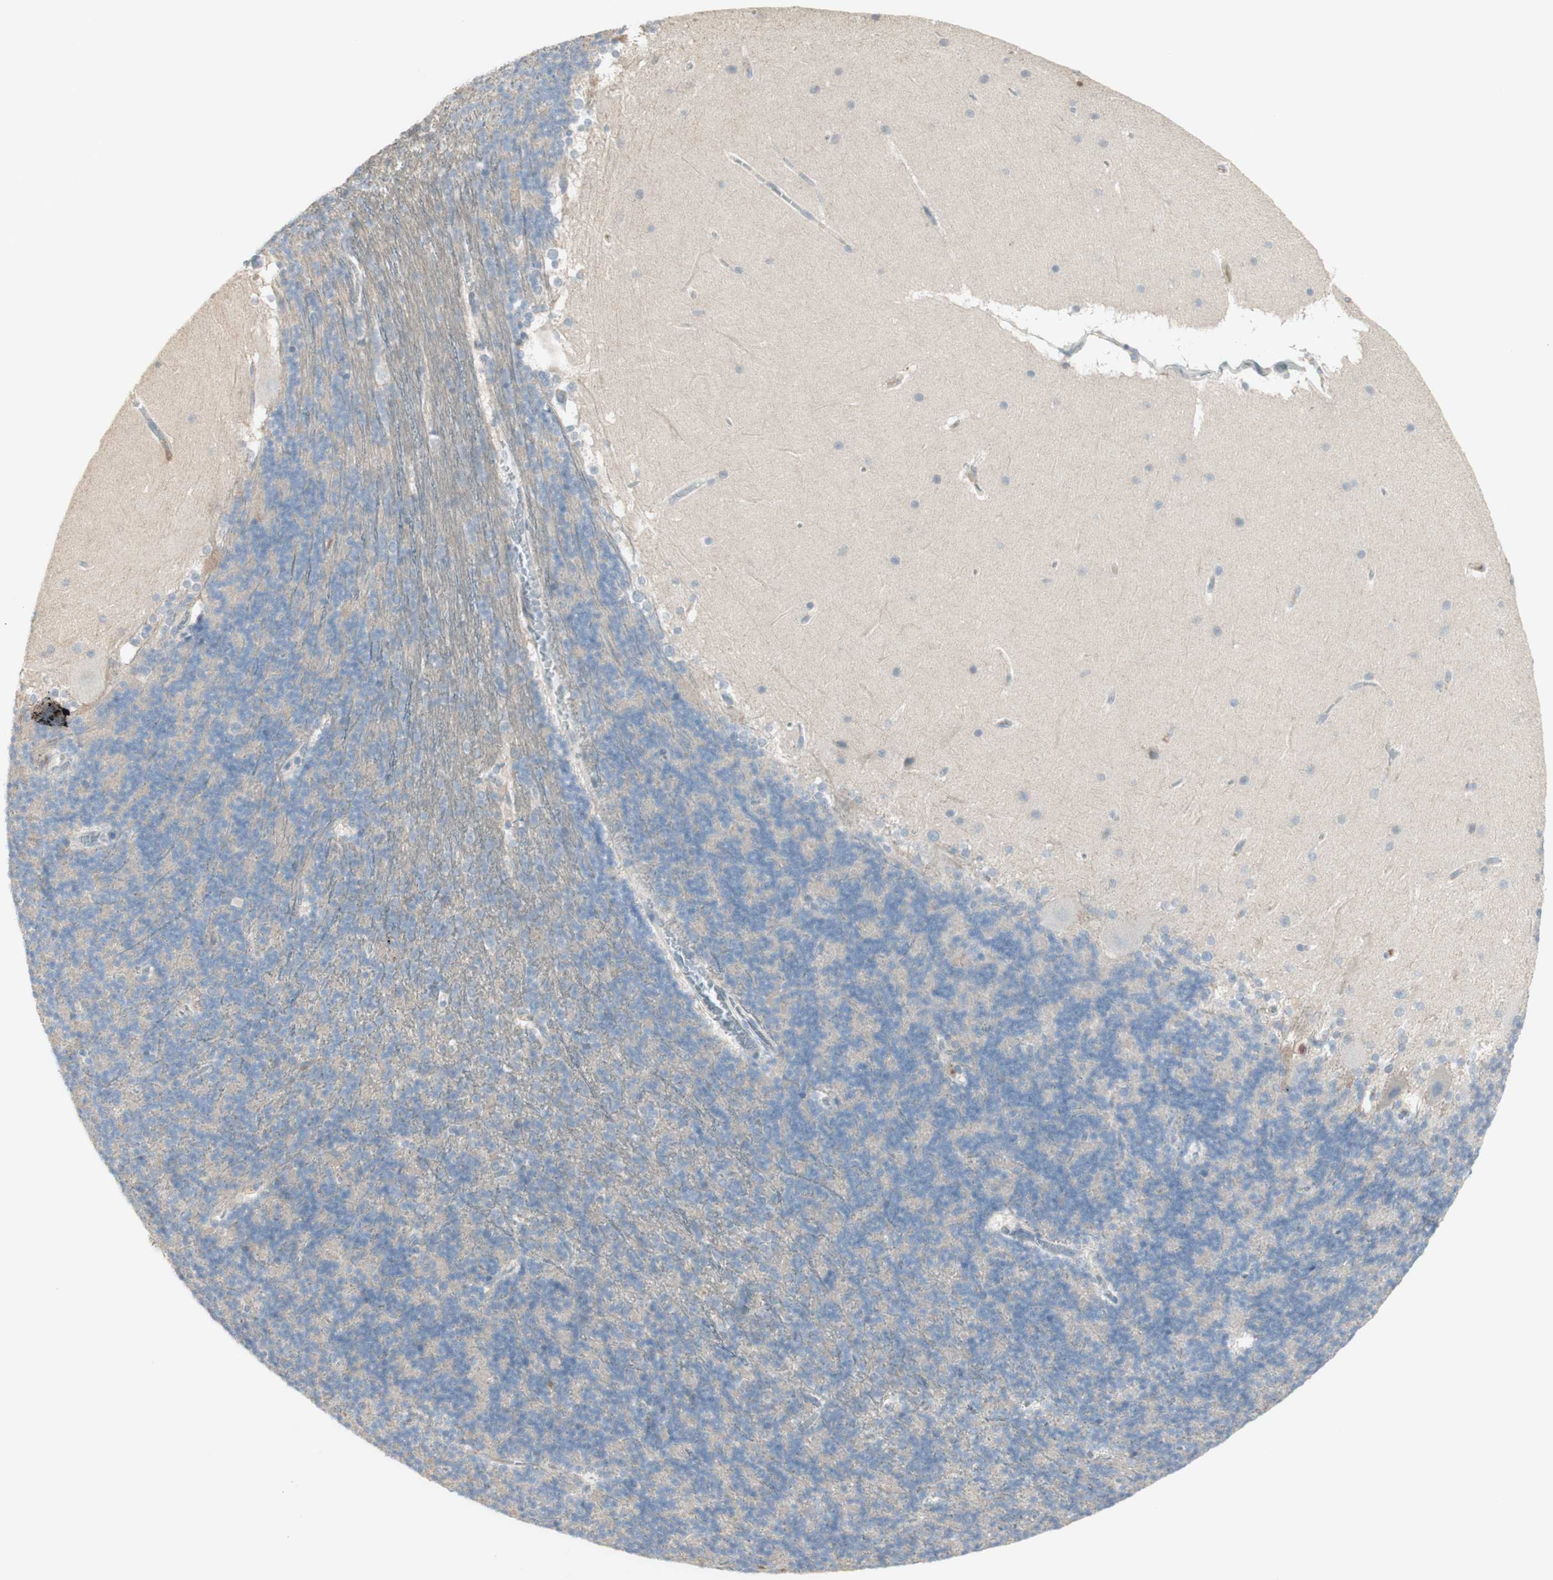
{"staining": {"intensity": "negative", "quantity": "none", "location": "none"}, "tissue": "cerebellum", "cell_type": "Cells in granular layer", "image_type": "normal", "snomed": [{"axis": "morphology", "description": "Normal tissue, NOS"}, {"axis": "topography", "description": "Cerebellum"}], "caption": "Cells in granular layer show no significant protein staining in normal cerebellum.", "gene": "IFNG", "patient": {"sex": "female", "age": 19}}